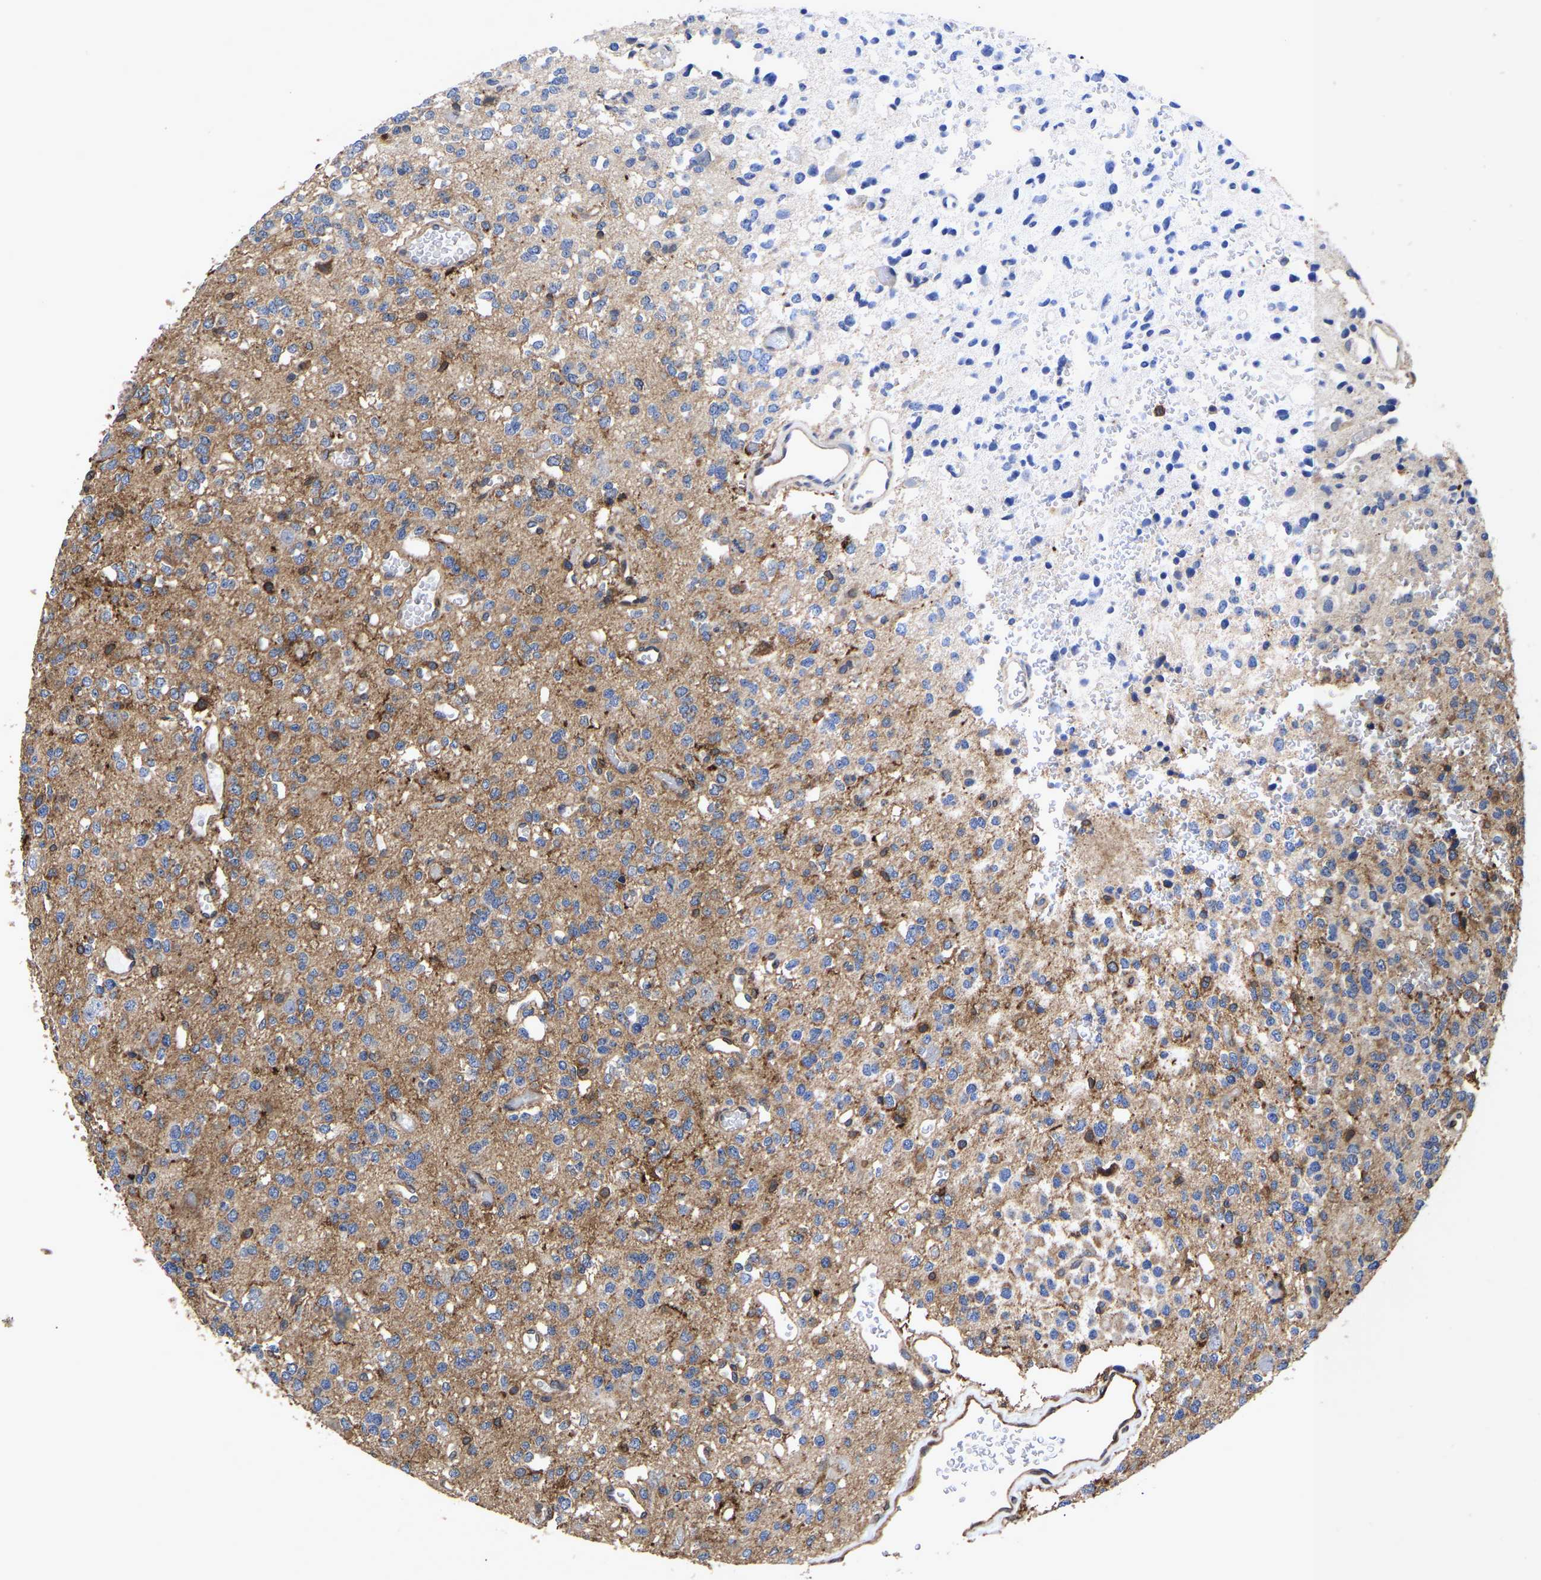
{"staining": {"intensity": "negative", "quantity": "none", "location": "none"}, "tissue": "glioma", "cell_type": "Tumor cells", "image_type": "cancer", "snomed": [{"axis": "morphology", "description": "Glioma, malignant, Low grade"}, {"axis": "topography", "description": "Brain"}], "caption": "There is no significant staining in tumor cells of glioma. (DAB (3,3'-diaminobenzidine) IHC visualized using brightfield microscopy, high magnification).", "gene": "LIF", "patient": {"sex": "male", "age": 38}}